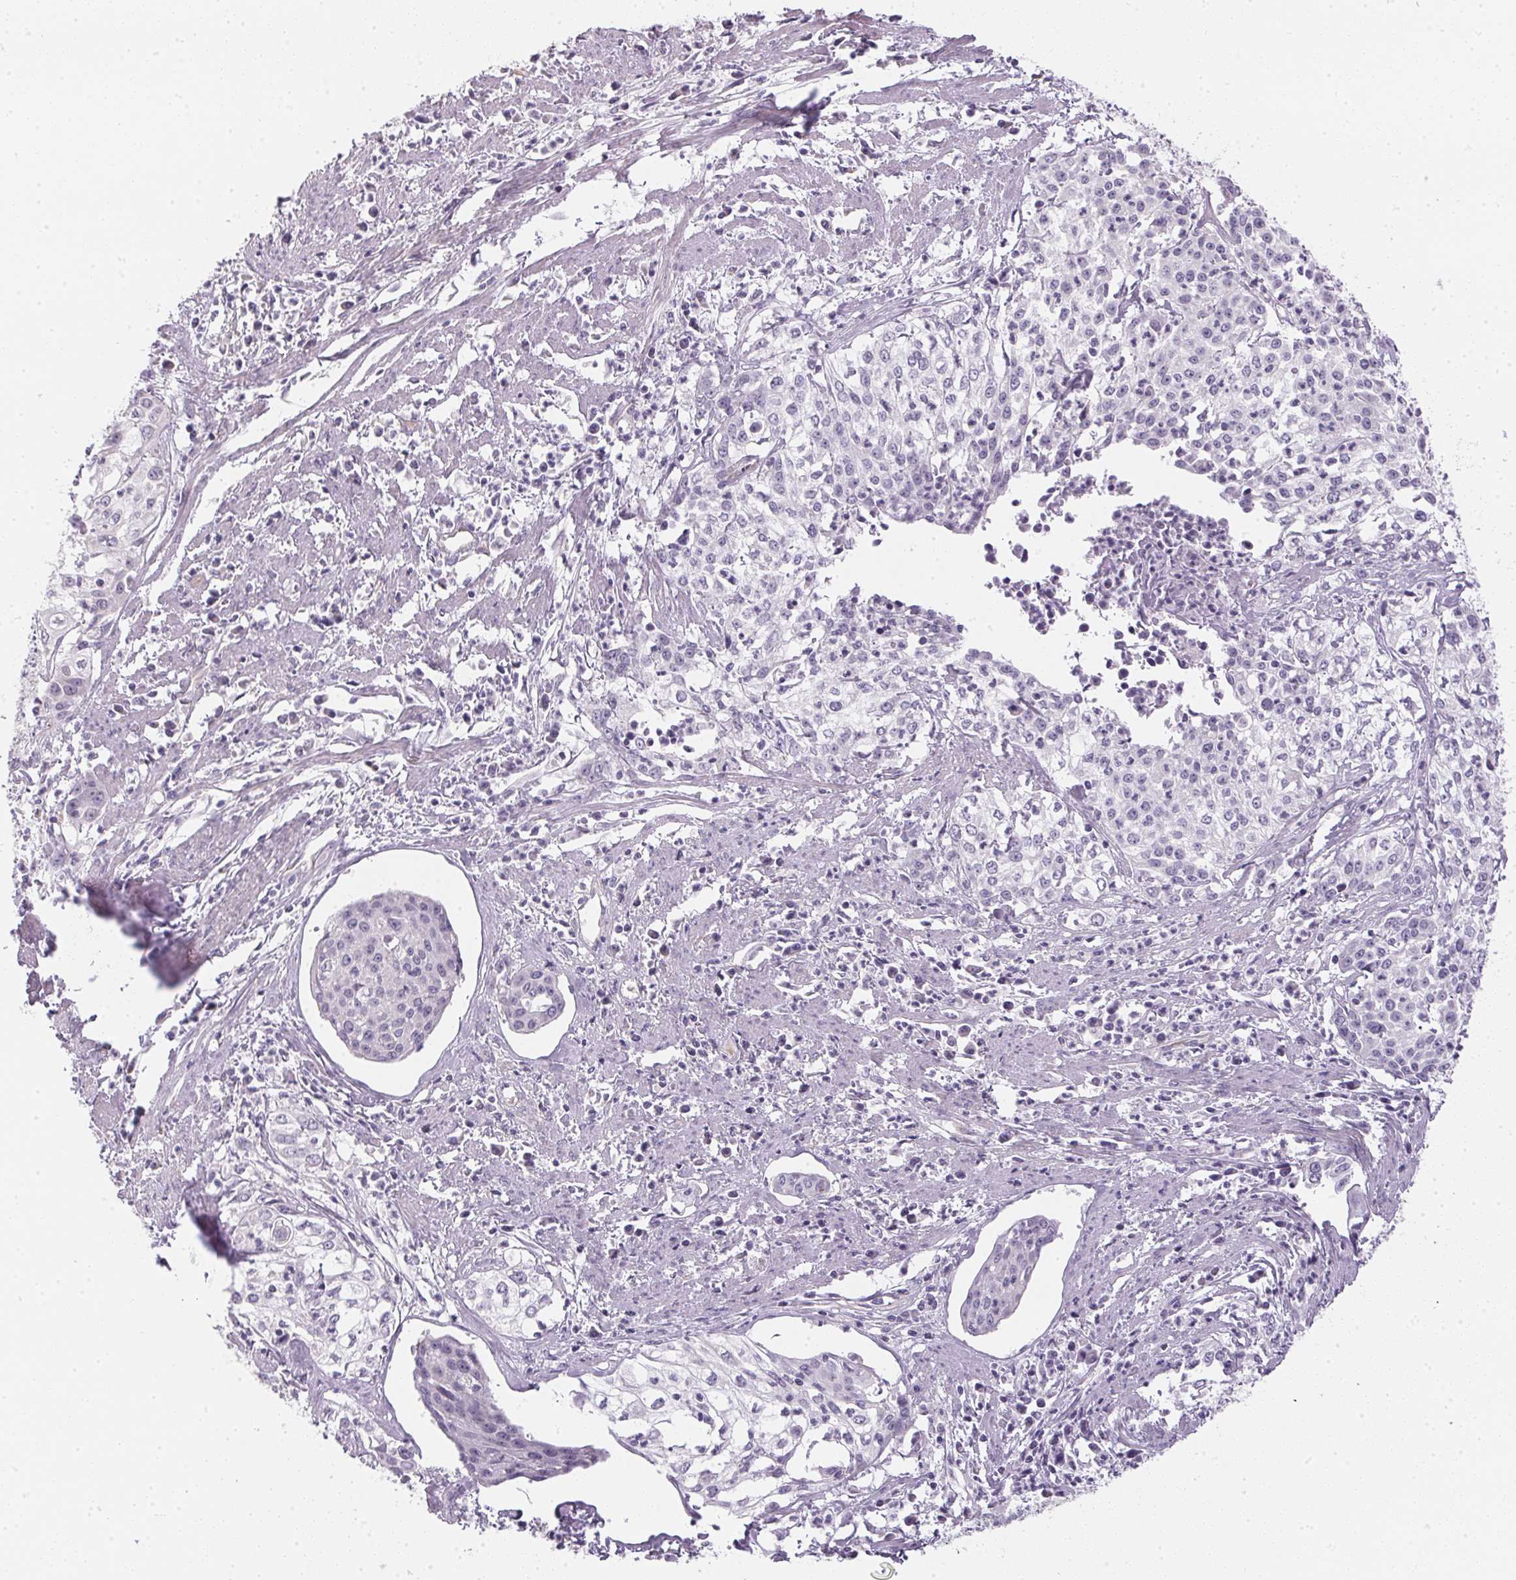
{"staining": {"intensity": "negative", "quantity": "none", "location": "none"}, "tissue": "cervical cancer", "cell_type": "Tumor cells", "image_type": "cancer", "snomed": [{"axis": "morphology", "description": "Squamous cell carcinoma, NOS"}, {"axis": "topography", "description": "Cervix"}], "caption": "High magnification brightfield microscopy of cervical squamous cell carcinoma stained with DAB (brown) and counterstained with hematoxylin (blue): tumor cells show no significant expression. The staining was performed using DAB (3,3'-diaminobenzidine) to visualize the protein expression in brown, while the nuclei were stained in blue with hematoxylin (Magnification: 20x).", "gene": "SMYD1", "patient": {"sex": "female", "age": 39}}